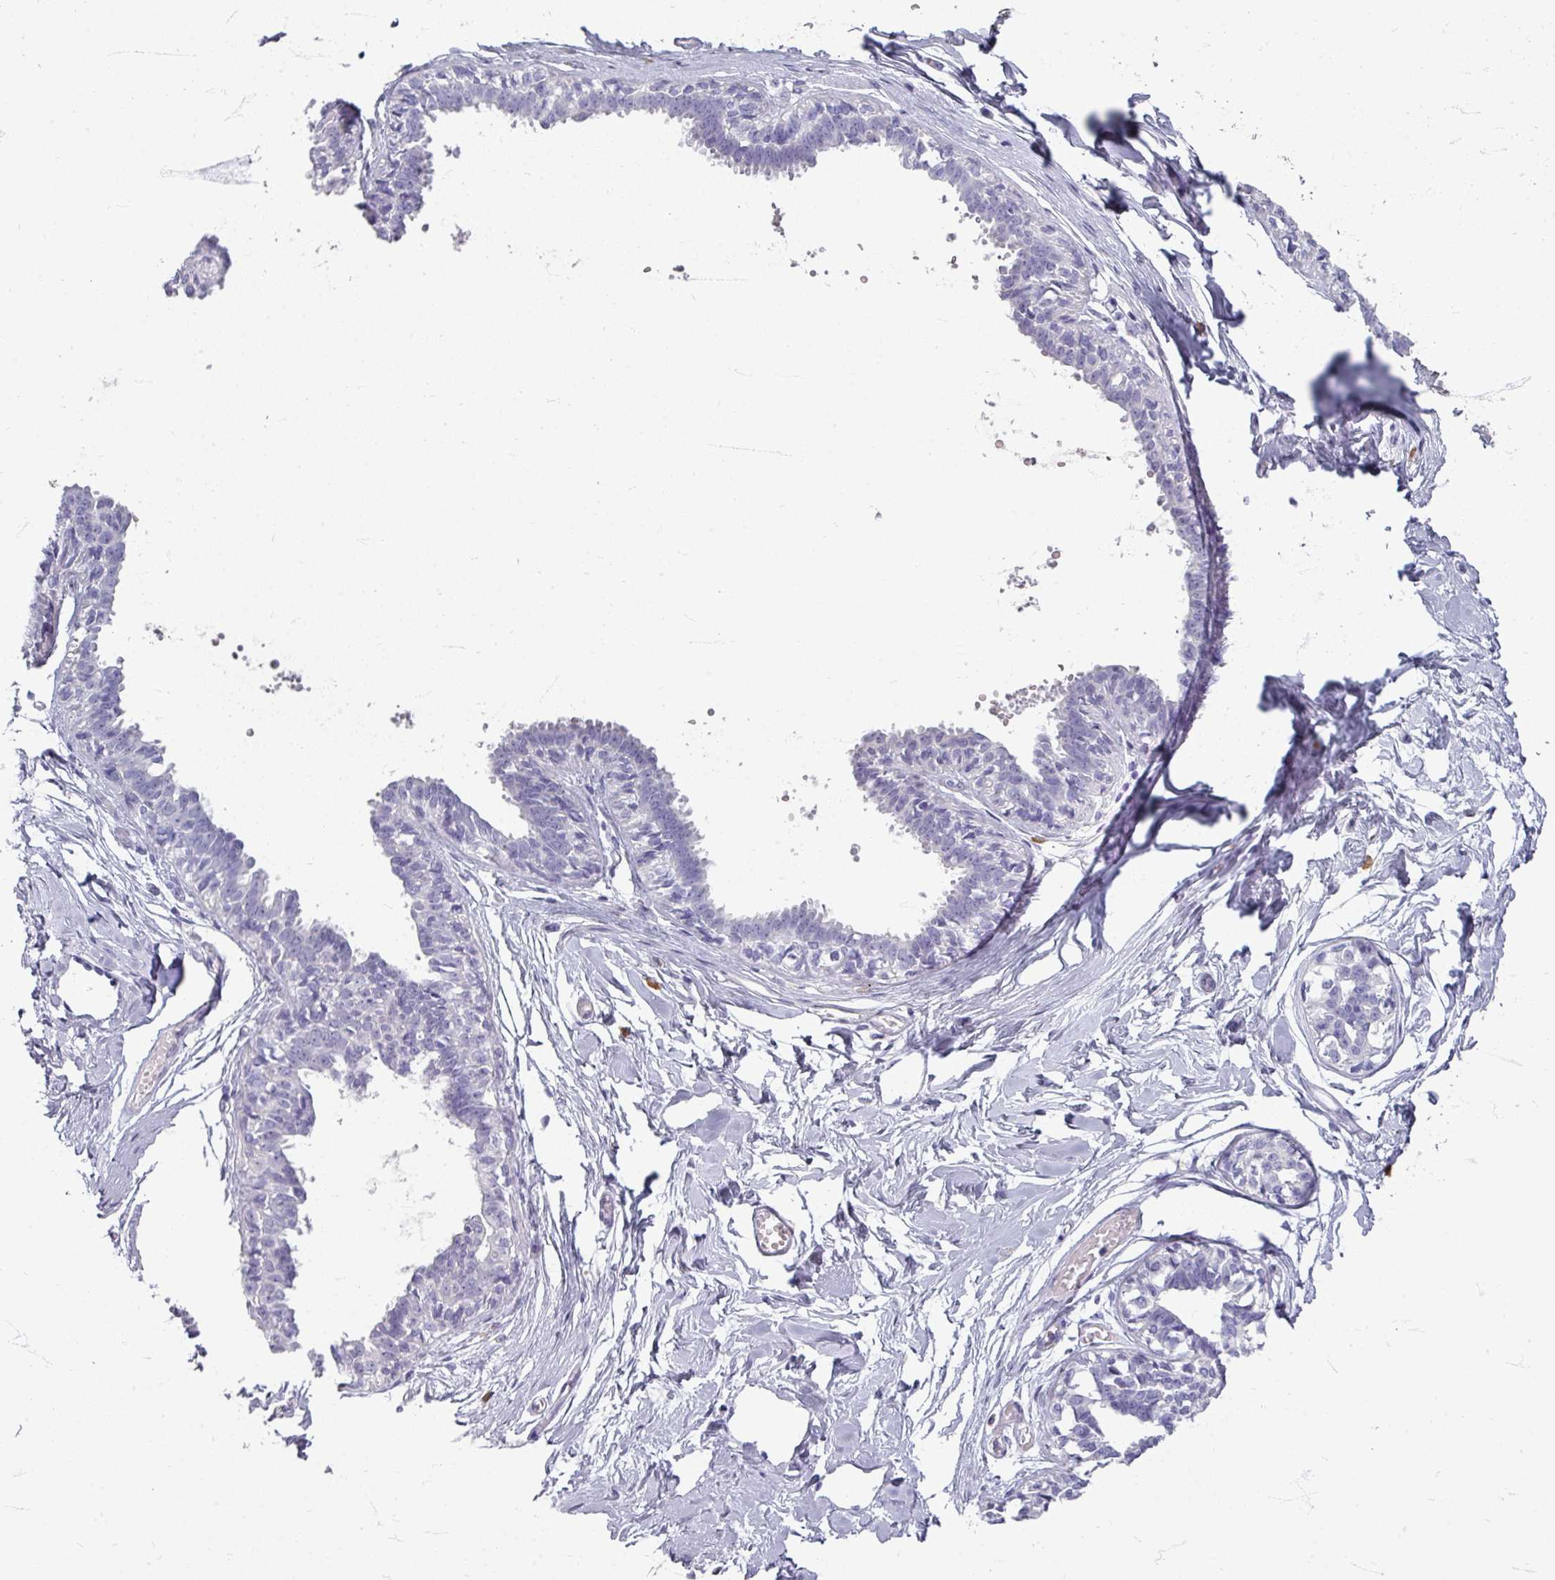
{"staining": {"intensity": "negative", "quantity": "none", "location": "none"}, "tissue": "breast", "cell_type": "Adipocytes", "image_type": "normal", "snomed": [{"axis": "morphology", "description": "Normal tissue, NOS"}, {"axis": "topography", "description": "Breast"}], "caption": "IHC micrograph of benign breast stained for a protein (brown), which shows no staining in adipocytes.", "gene": "ZNF878", "patient": {"sex": "female", "age": 27}}